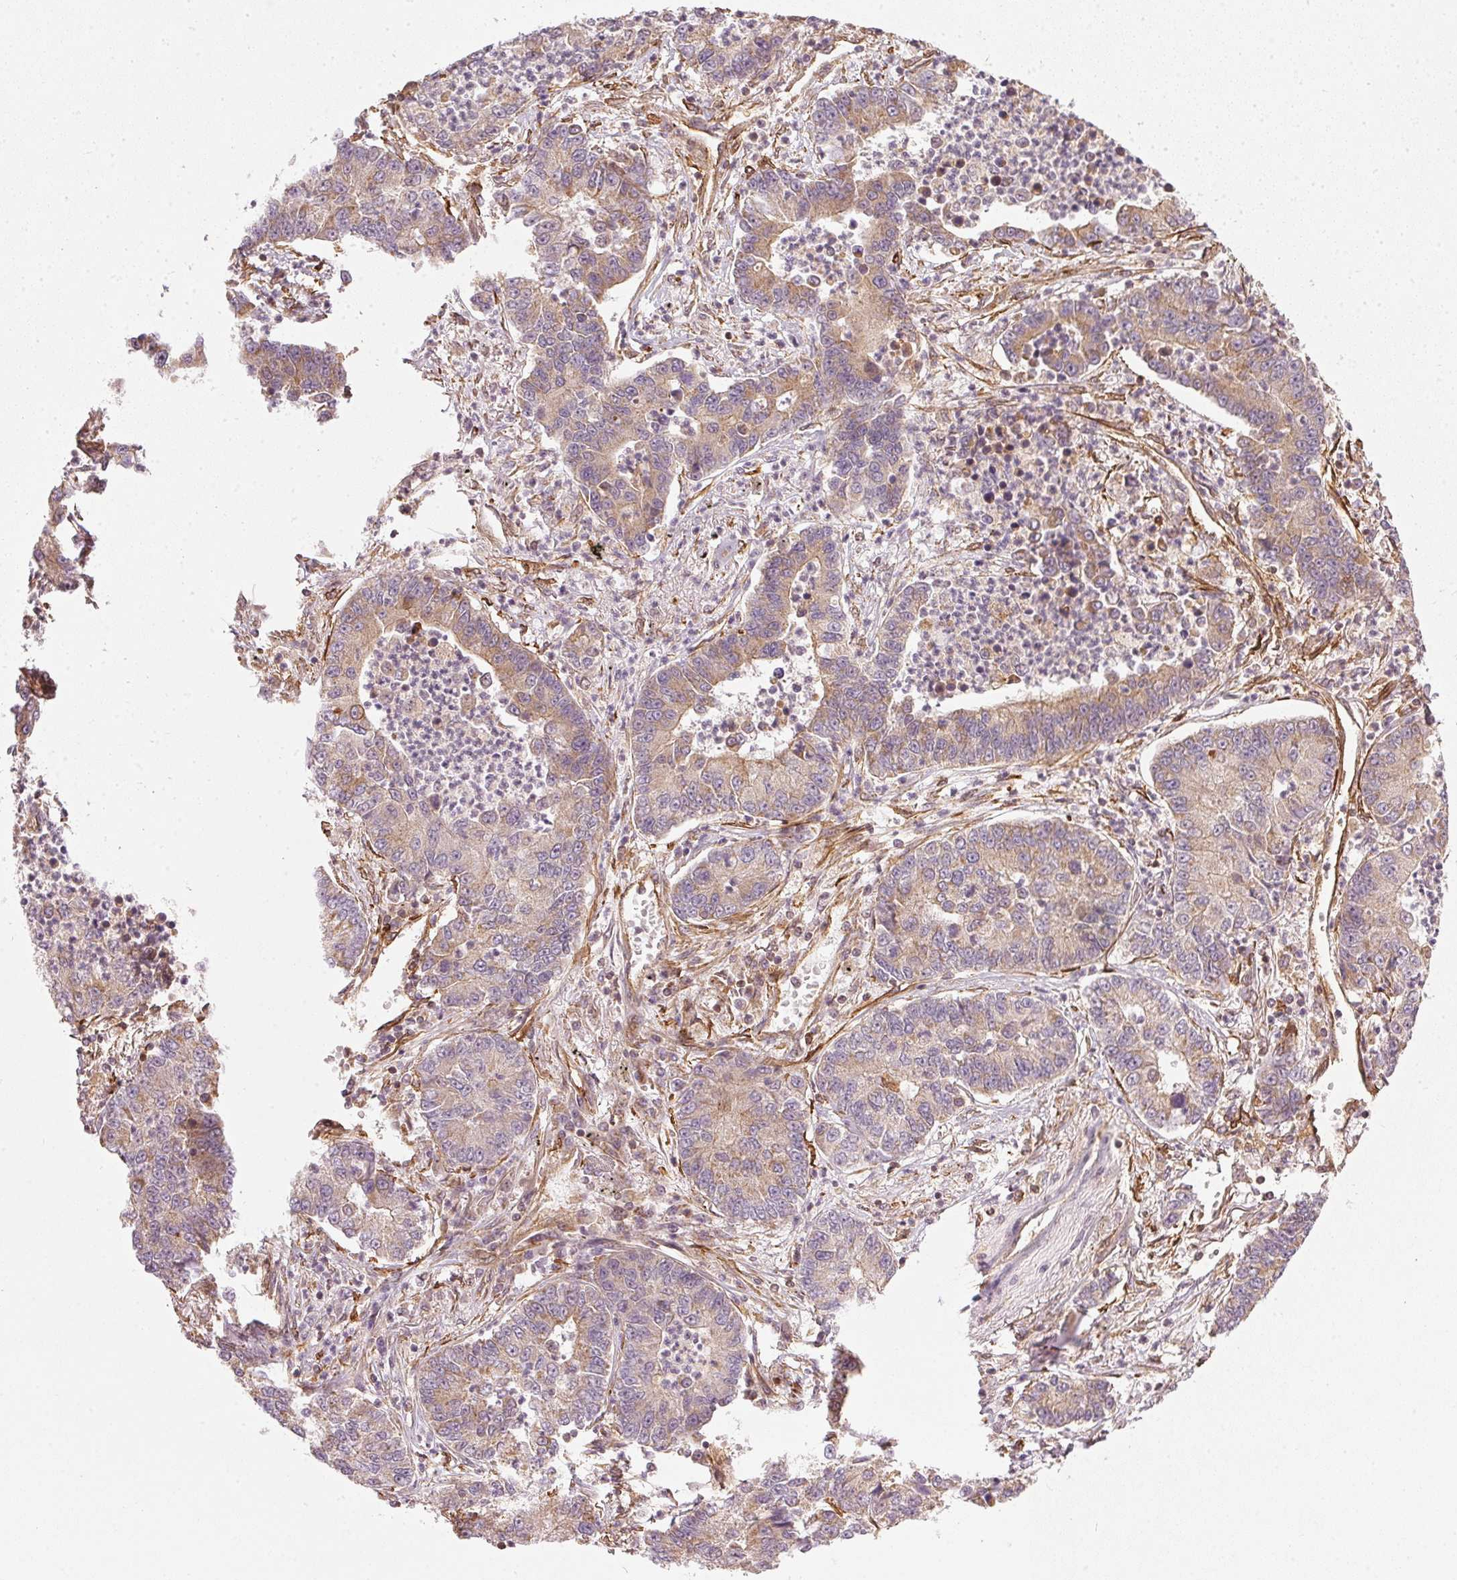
{"staining": {"intensity": "weak", "quantity": ">75%", "location": "cytoplasmic/membranous"}, "tissue": "lung cancer", "cell_type": "Tumor cells", "image_type": "cancer", "snomed": [{"axis": "morphology", "description": "Adenocarcinoma, NOS"}, {"axis": "topography", "description": "Lung"}], "caption": "Human lung cancer stained with a brown dye demonstrates weak cytoplasmic/membranous positive expression in about >75% of tumor cells.", "gene": "NADK2", "patient": {"sex": "female", "age": 57}}